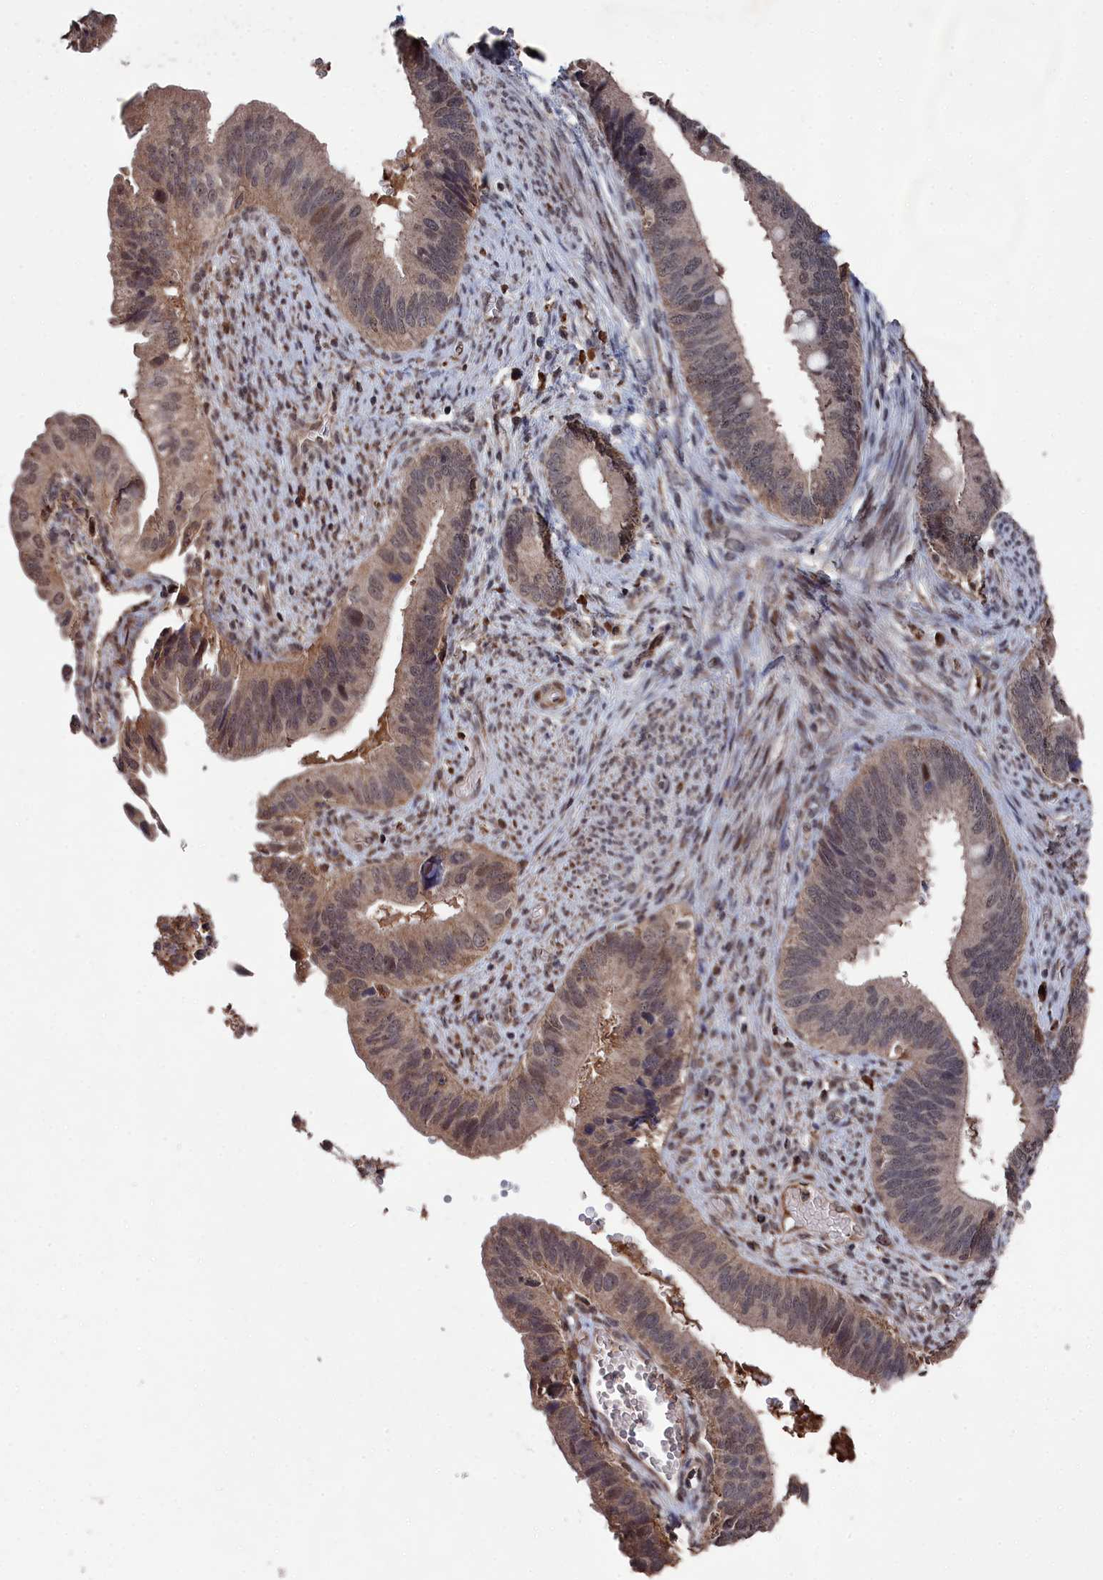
{"staining": {"intensity": "moderate", "quantity": "25%-75%", "location": "cytoplasmic/membranous,nuclear"}, "tissue": "cervical cancer", "cell_type": "Tumor cells", "image_type": "cancer", "snomed": [{"axis": "morphology", "description": "Adenocarcinoma, NOS"}, {"axis": "topography", "description": "Cervix"}], "caption": "Brown immunohistochemical staining in human adenocarcinoma (cervical) reveals moderate cytoplasmic/membranous and nuclear staining in approximately 25%-75% of tumor cells.", "gene": "CEACAM21", "patient": {"sex": "female", "age": 42}}